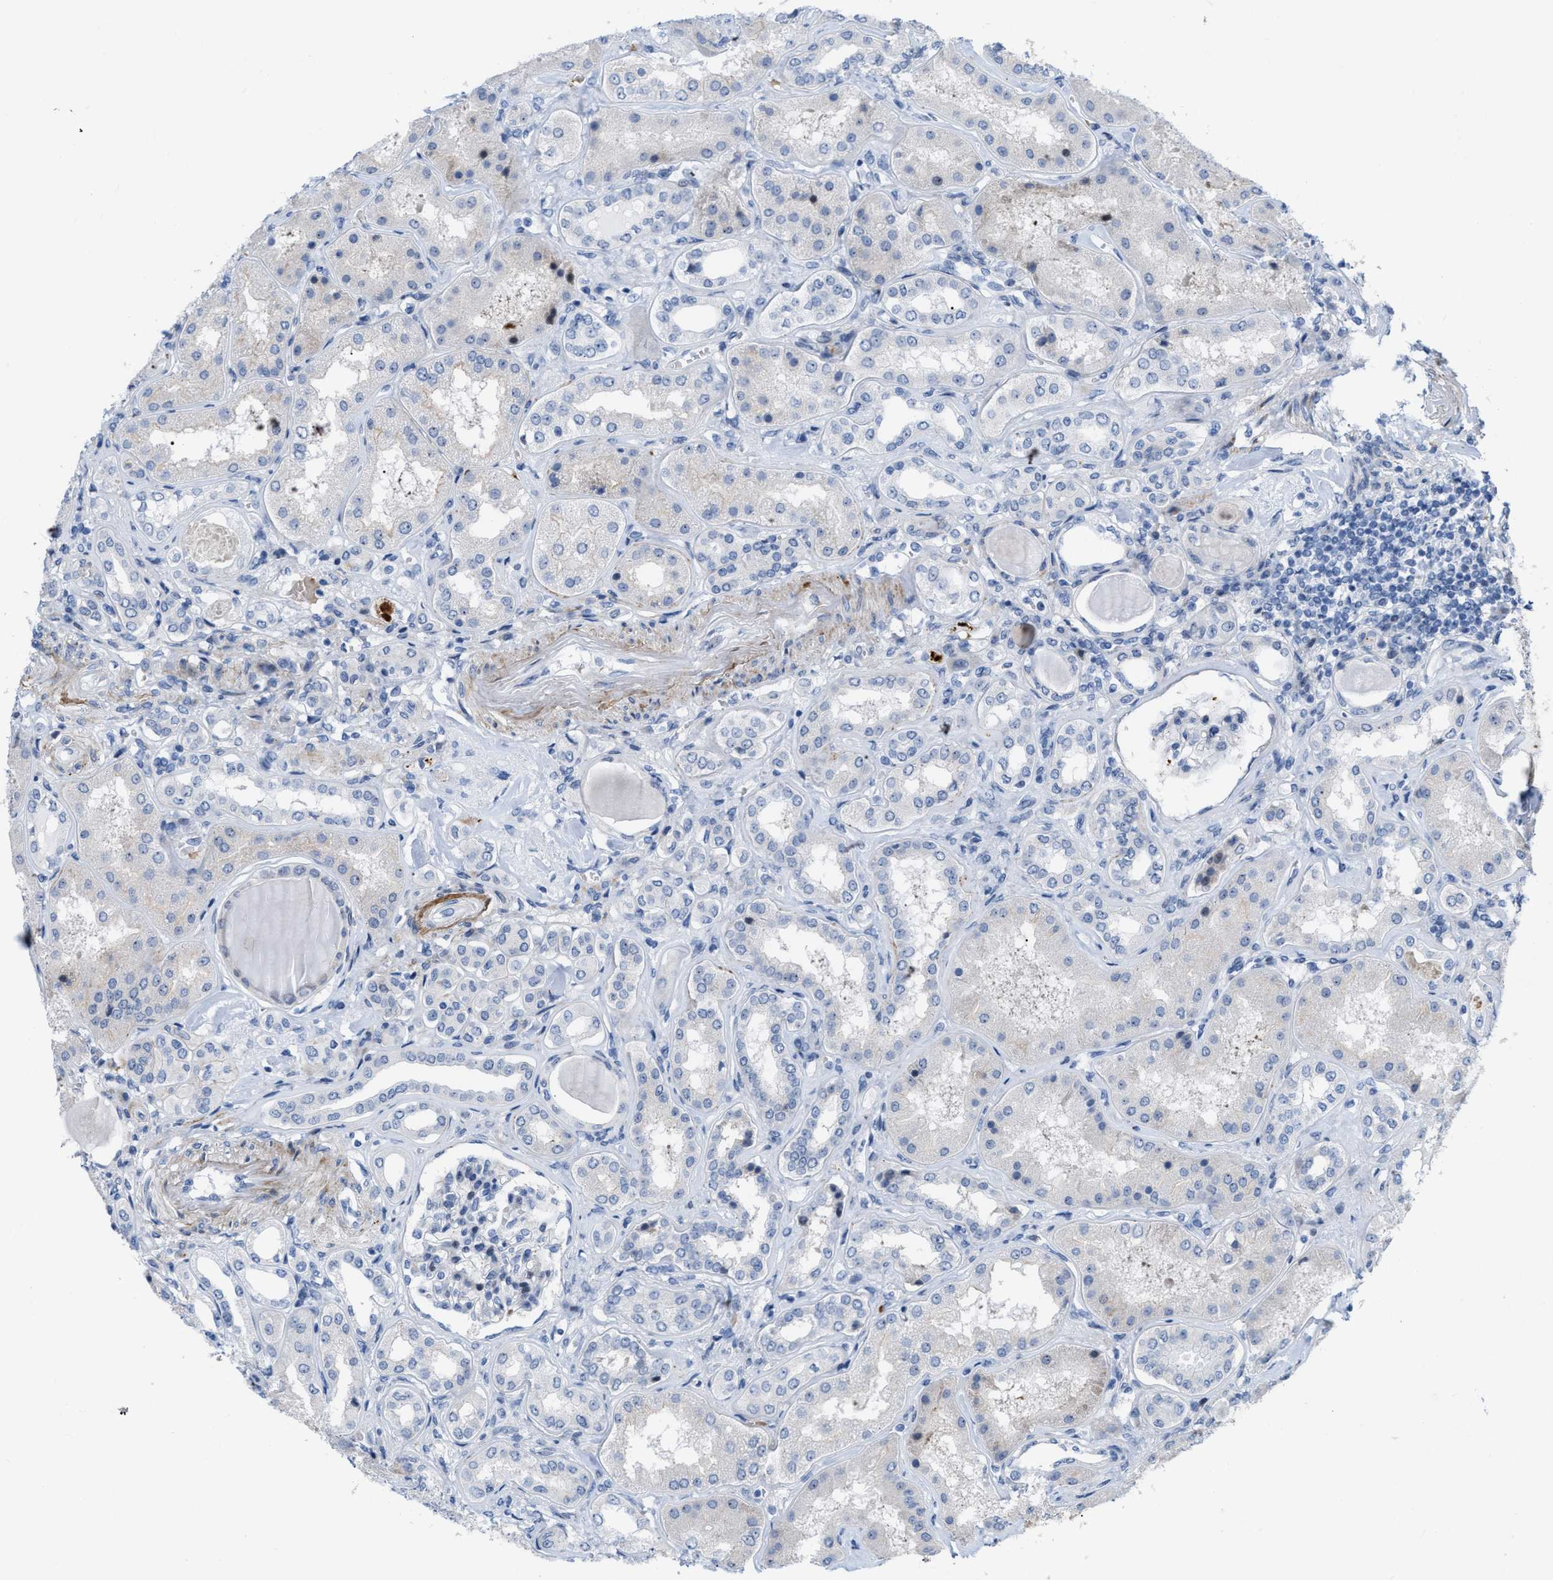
{"staining": {"intensity": "weak", "quantity": "<25%", "location": "cytoplasmic/membranous"}, "tissue": "kidney", "cell_type": "Cells in glomeruli", "image_type": "normal", "snomed": [{"axis": "morphology", "description": "Normal tissue, NOS"}, {"axis": "topography", "description": "Kidney"}], "caption": "This is a image of IHC staining of benign kidney, which shows no expression in cells in glomeruli.", "gene": "POLR1F", "patient": {"sex": "female", "age": 56}}